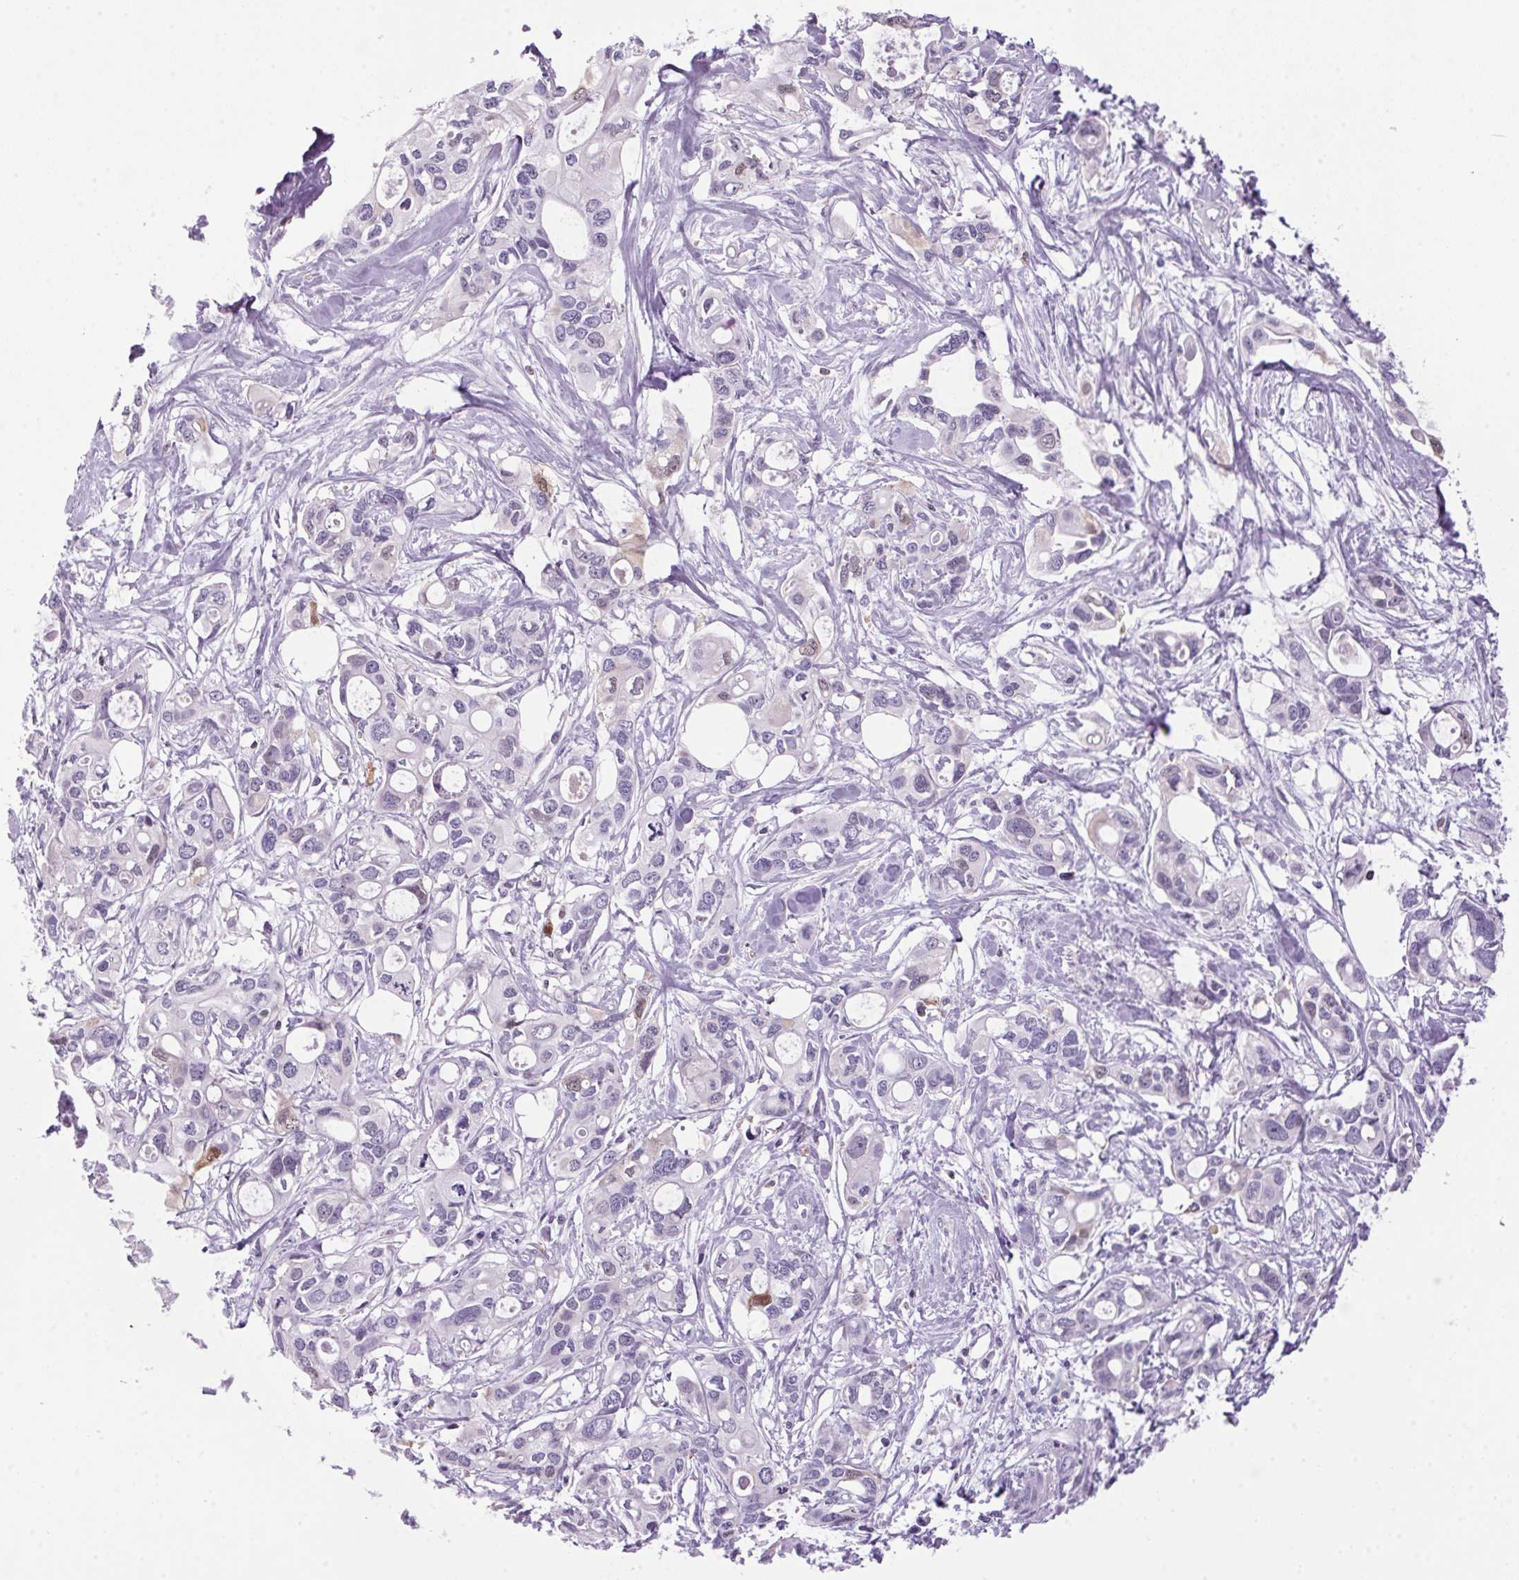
{"staining": {"intensity": "negative", "quantity": "none", "location": "none"}, "tissue": "pancreatic cancer", "cell_type": "Tumor cells", "image_type": "cancer", "snomed": [{"axis": "morphology", "description": "Adenocarcinoma, NOS"}, {"axis": "topography", "description": "Pancreas"}], "caption": "DAB immunohistochemical staining of human pancreatic cancer demonstrates no significant positivity in tumor cells.", "gene": "S100A2", "patient": {"sex": "male", "age": 60}}